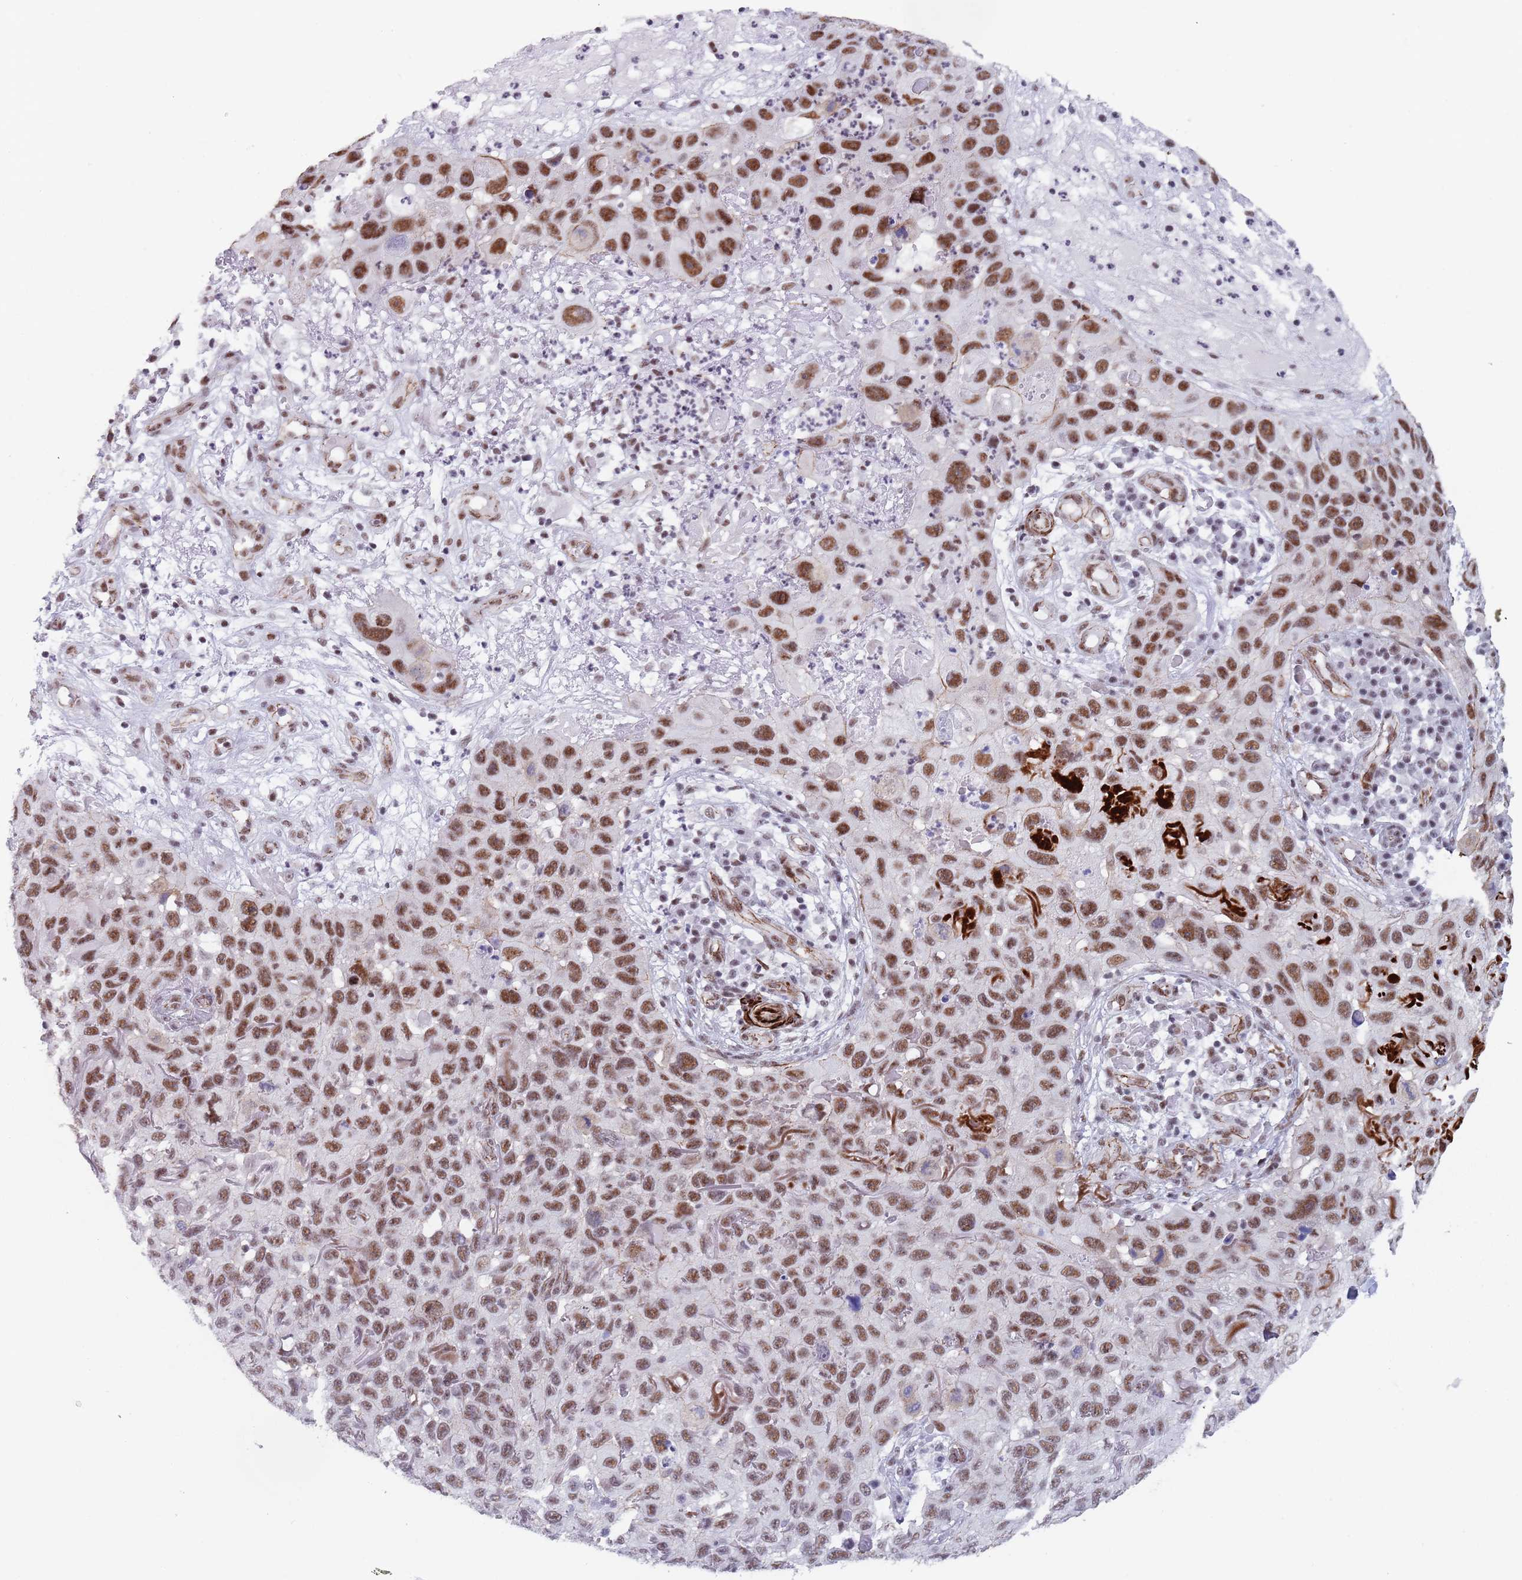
{"staining": {"intensity": "strong", "quantity": ">75%", "location": "nuclear"}, "tissue": "skin cancer", "cell_type": "Tumor cells", "image_type": "cancer", "snomed": [{"axis": "morphology", "description": "Squamous cell carcinoma in situ, NOS"}, {"axis": "morphology", "description": "Squamous cell carcinoma, NOS"}, {"axis": "topography", "description": "Skin"}], "caption": "Tumor cells display high levels of strong nuclear positivity in approximately >75% of cells in skin squamous cell carcinoma in situ.", "gene": "OR5A2", "patient": {"sex": "male", "age": 93}}